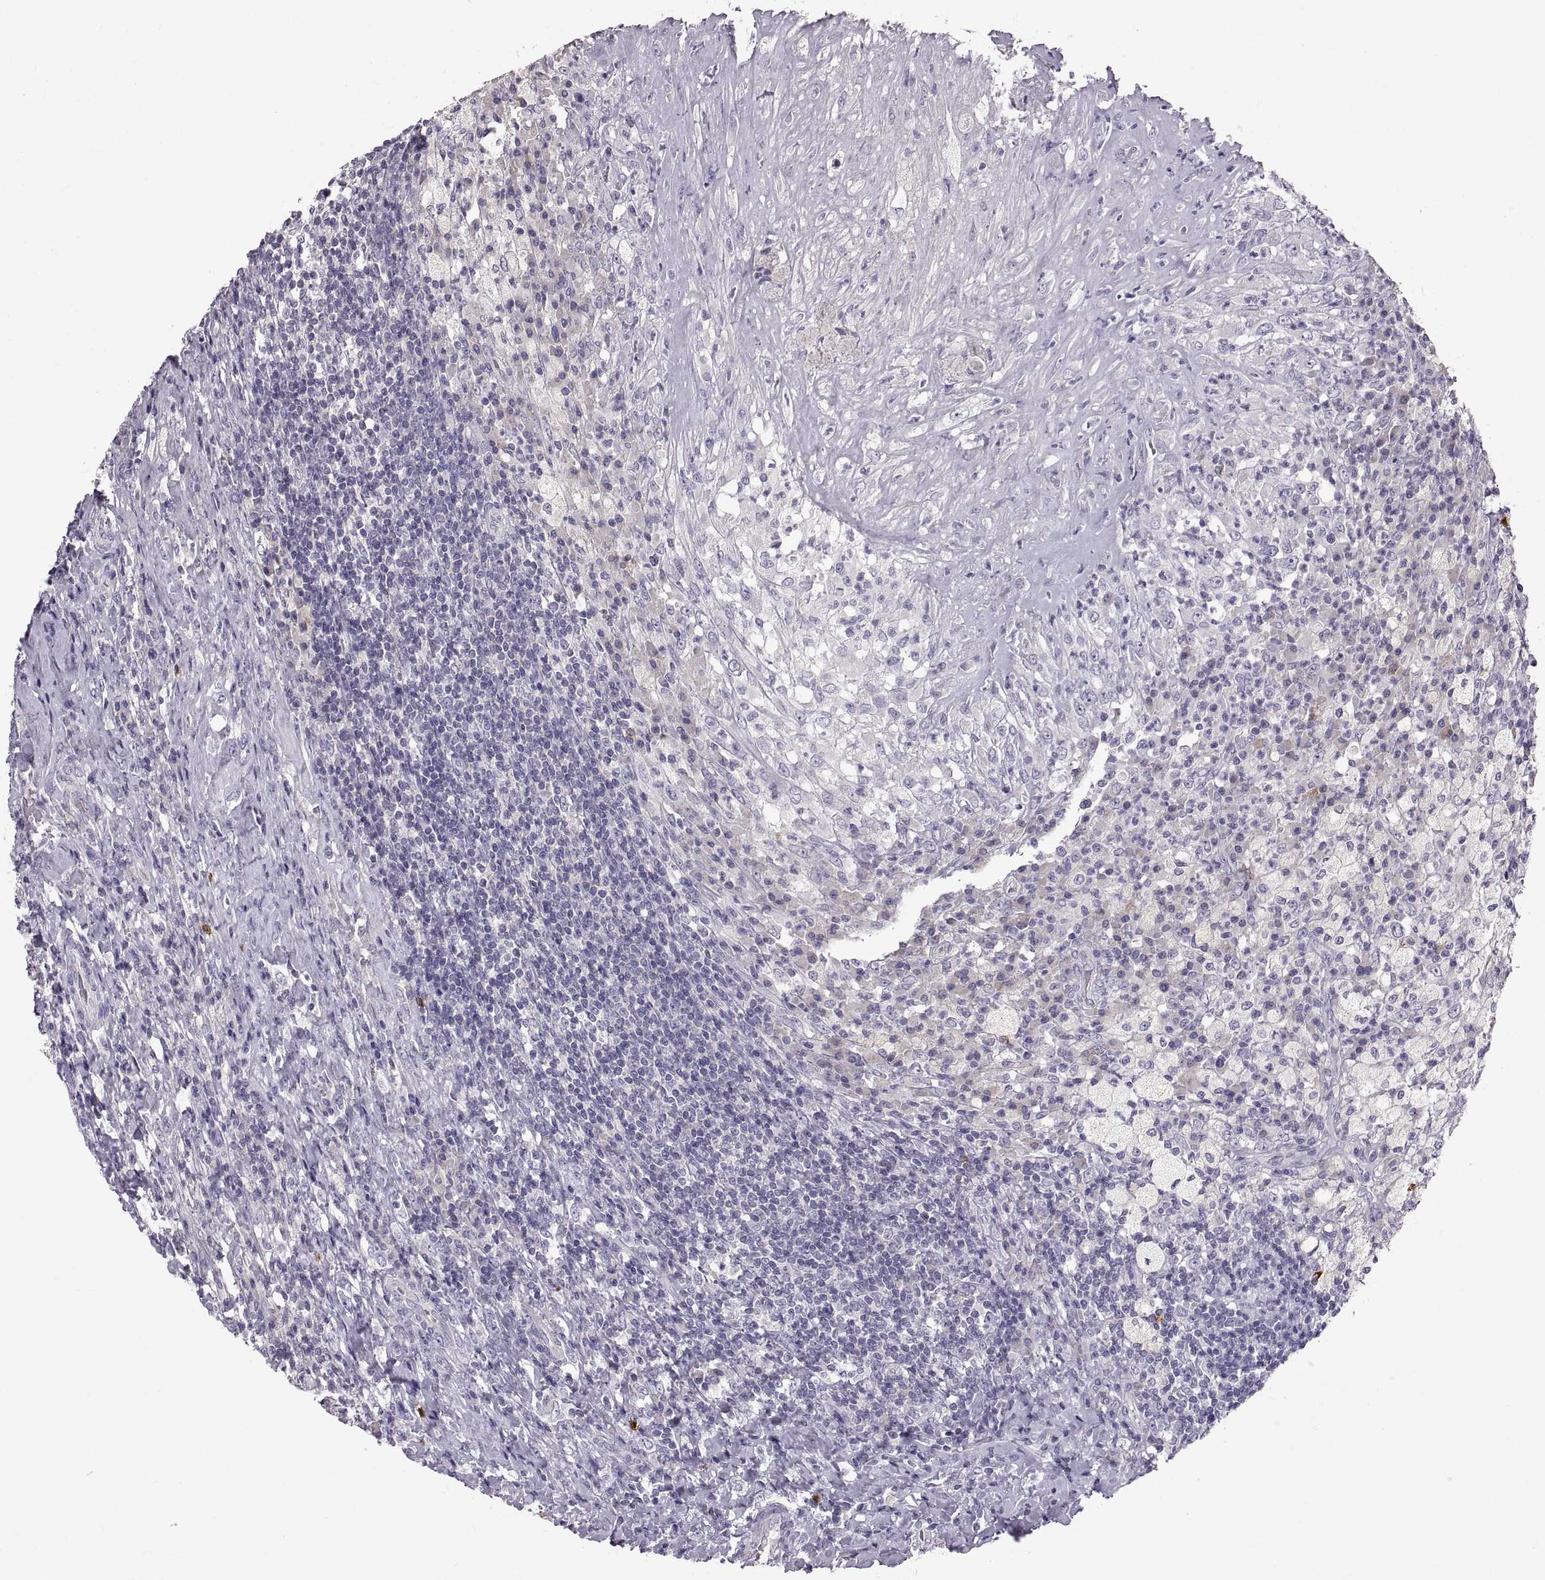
{"staining": {"intensity": "negative", "quantity": "none", "location": "none"}, "tissue": "testis cancer", "cell_type": "Tumor cells", "image_type": "cancer", "snomed": [{"axis": "morphology", "description": "Necrosis, NOS"}, {"axis": "morphology", "description": "Carcinoma, Embryonal, NOS"}, {"axis": "topography", "description": "Testis"}], "caption": "Tumor cells are negative for brown protein staining in testis cancer (embryonal carcinoma).", "gene": "WFDC8", "patient": {"sex": "male", "age": 19}}